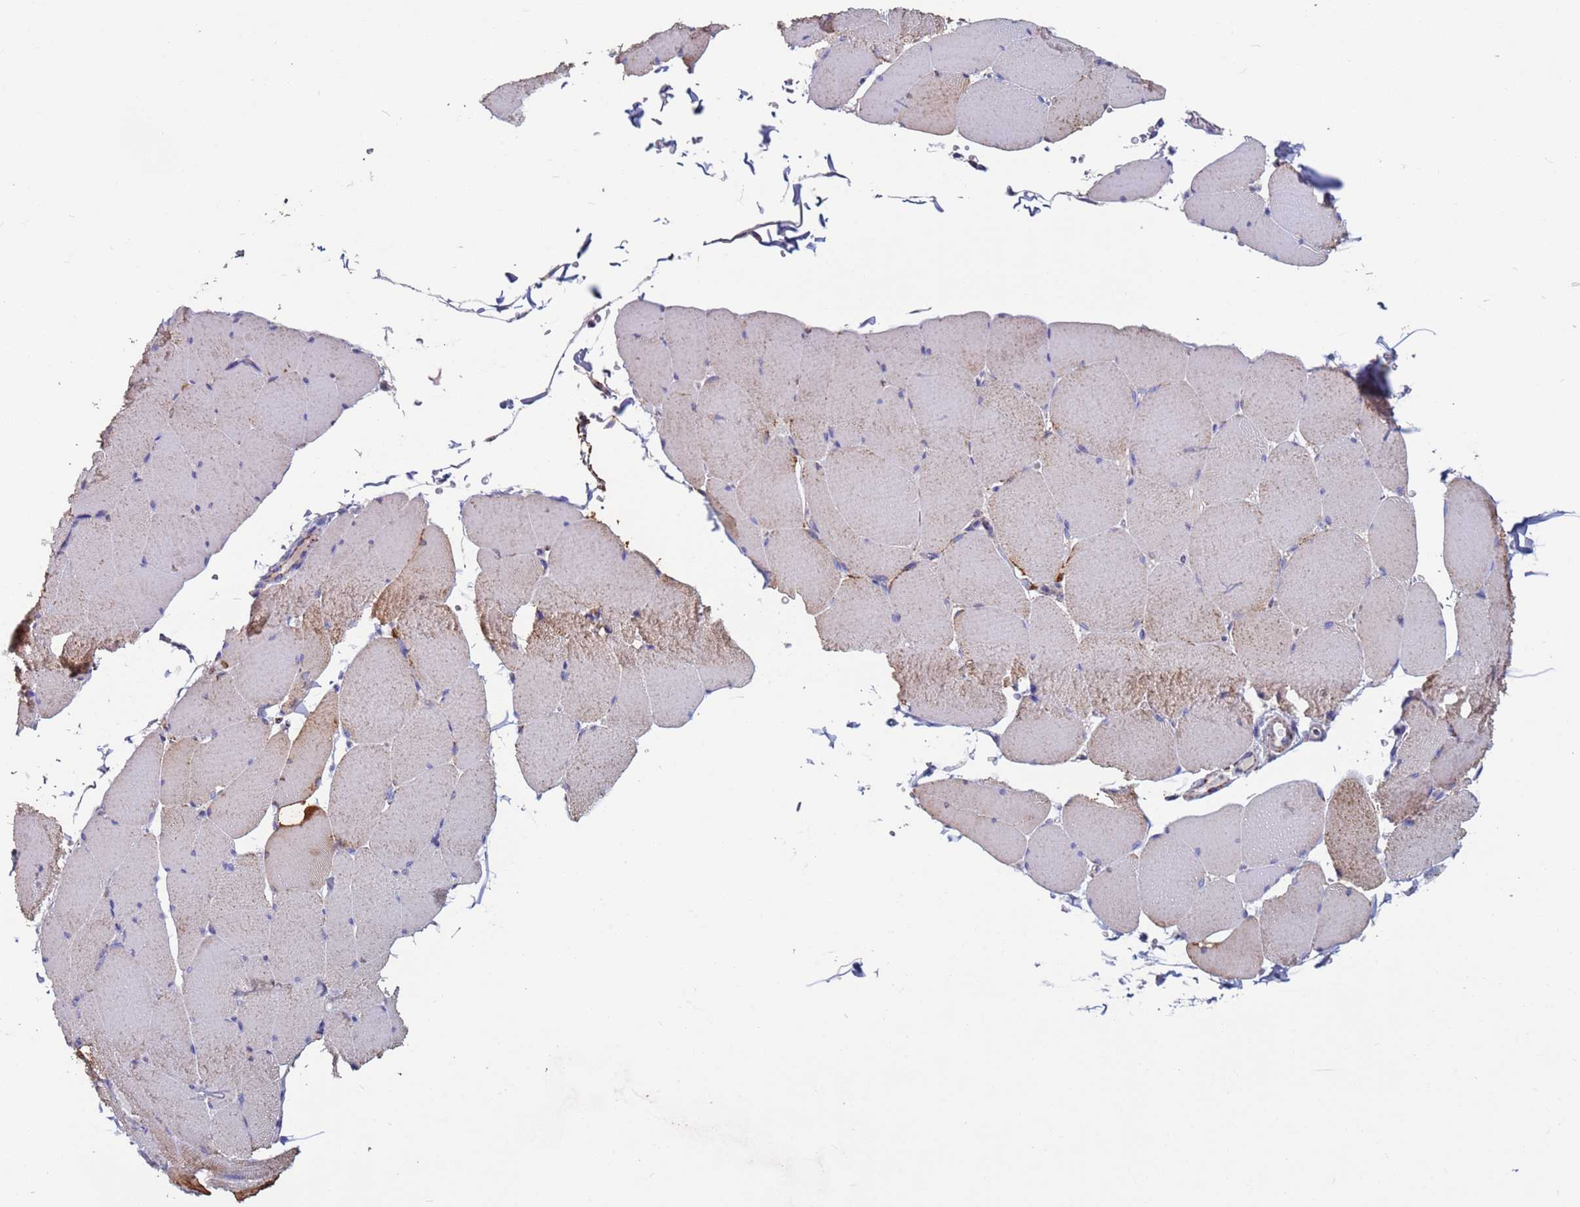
{"staining": {"intensity": "moderate", "quantity": "25%-75%", "location": "cytoplasmic/membranous"}, "tissue": "skeletal muscle", "cell_type": "Myocytes", "image_type": "normal", "snomed": [{"axis": "morphology", "description": "Normal tissue, NOS"}, {"axis": "topography", "description": "Skeletal muscle"}, {"axis": "topography", "description": "Head-Neck"}], "caption": "Myocytes display moderate cytoplasmic/membranous positivity in approximately 25%-75% of cells in benign skeletal muscle.", "gene": "ZBTB39", "patient": {"sex": "male", "age": 66}}